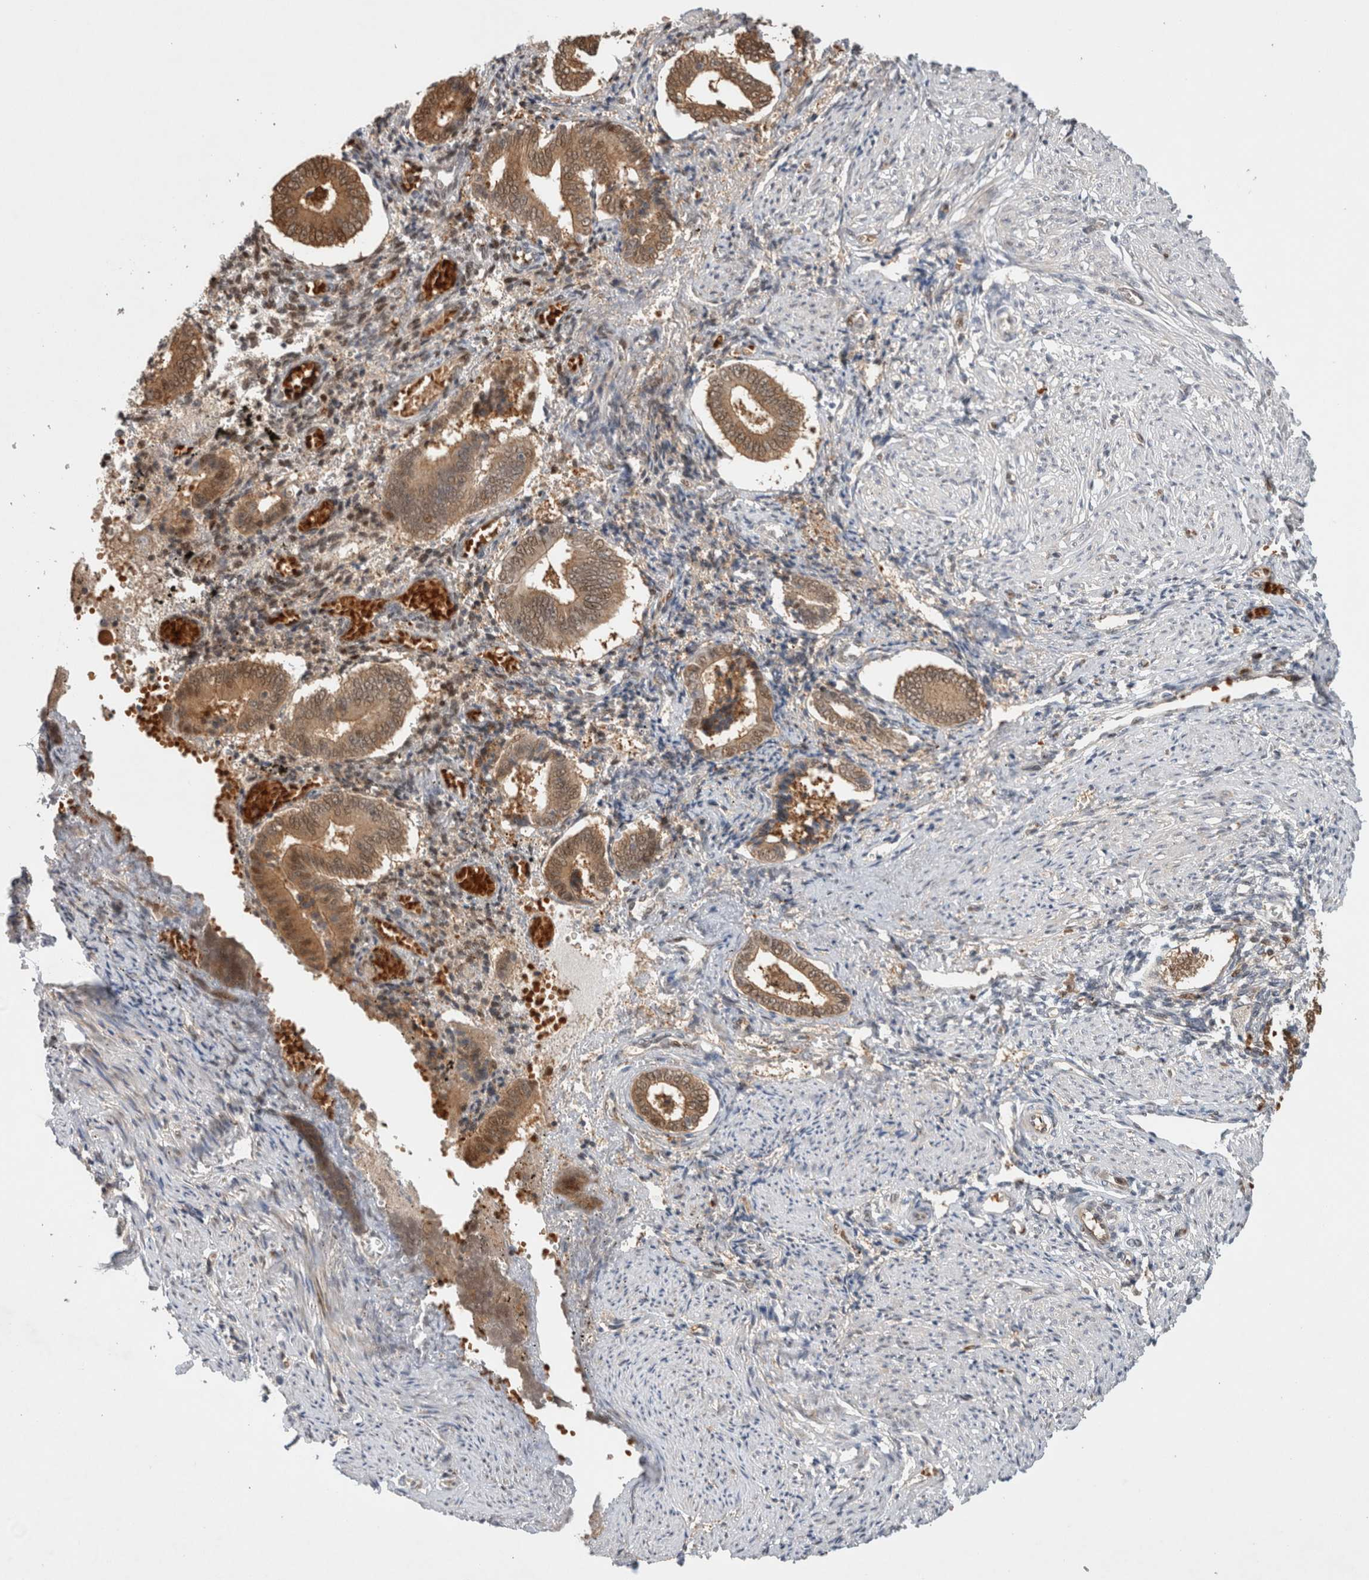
{"staining": {"intensity": "moderate", "quantity": "<25%", "location": "cytoplasmic/membranous,nuclear"}, "tissue": "endometrium", "cell_type": "Cells in endometrial stroma", "image_type": "normal", "snomed": [{"axis": "morphology", "description": "Normal tissue, NOS"}, {"axis": "topography", "description": "Endometrium"}], "caption": "IHC of normal endometrium exhibits low levels of moderate cytoplasmic/membranous,nuclear staining in approximately <25% of cells in endometrial stroma.", "gene": "OTUD6B", "patient": {"sex": "female", "age": 42}}